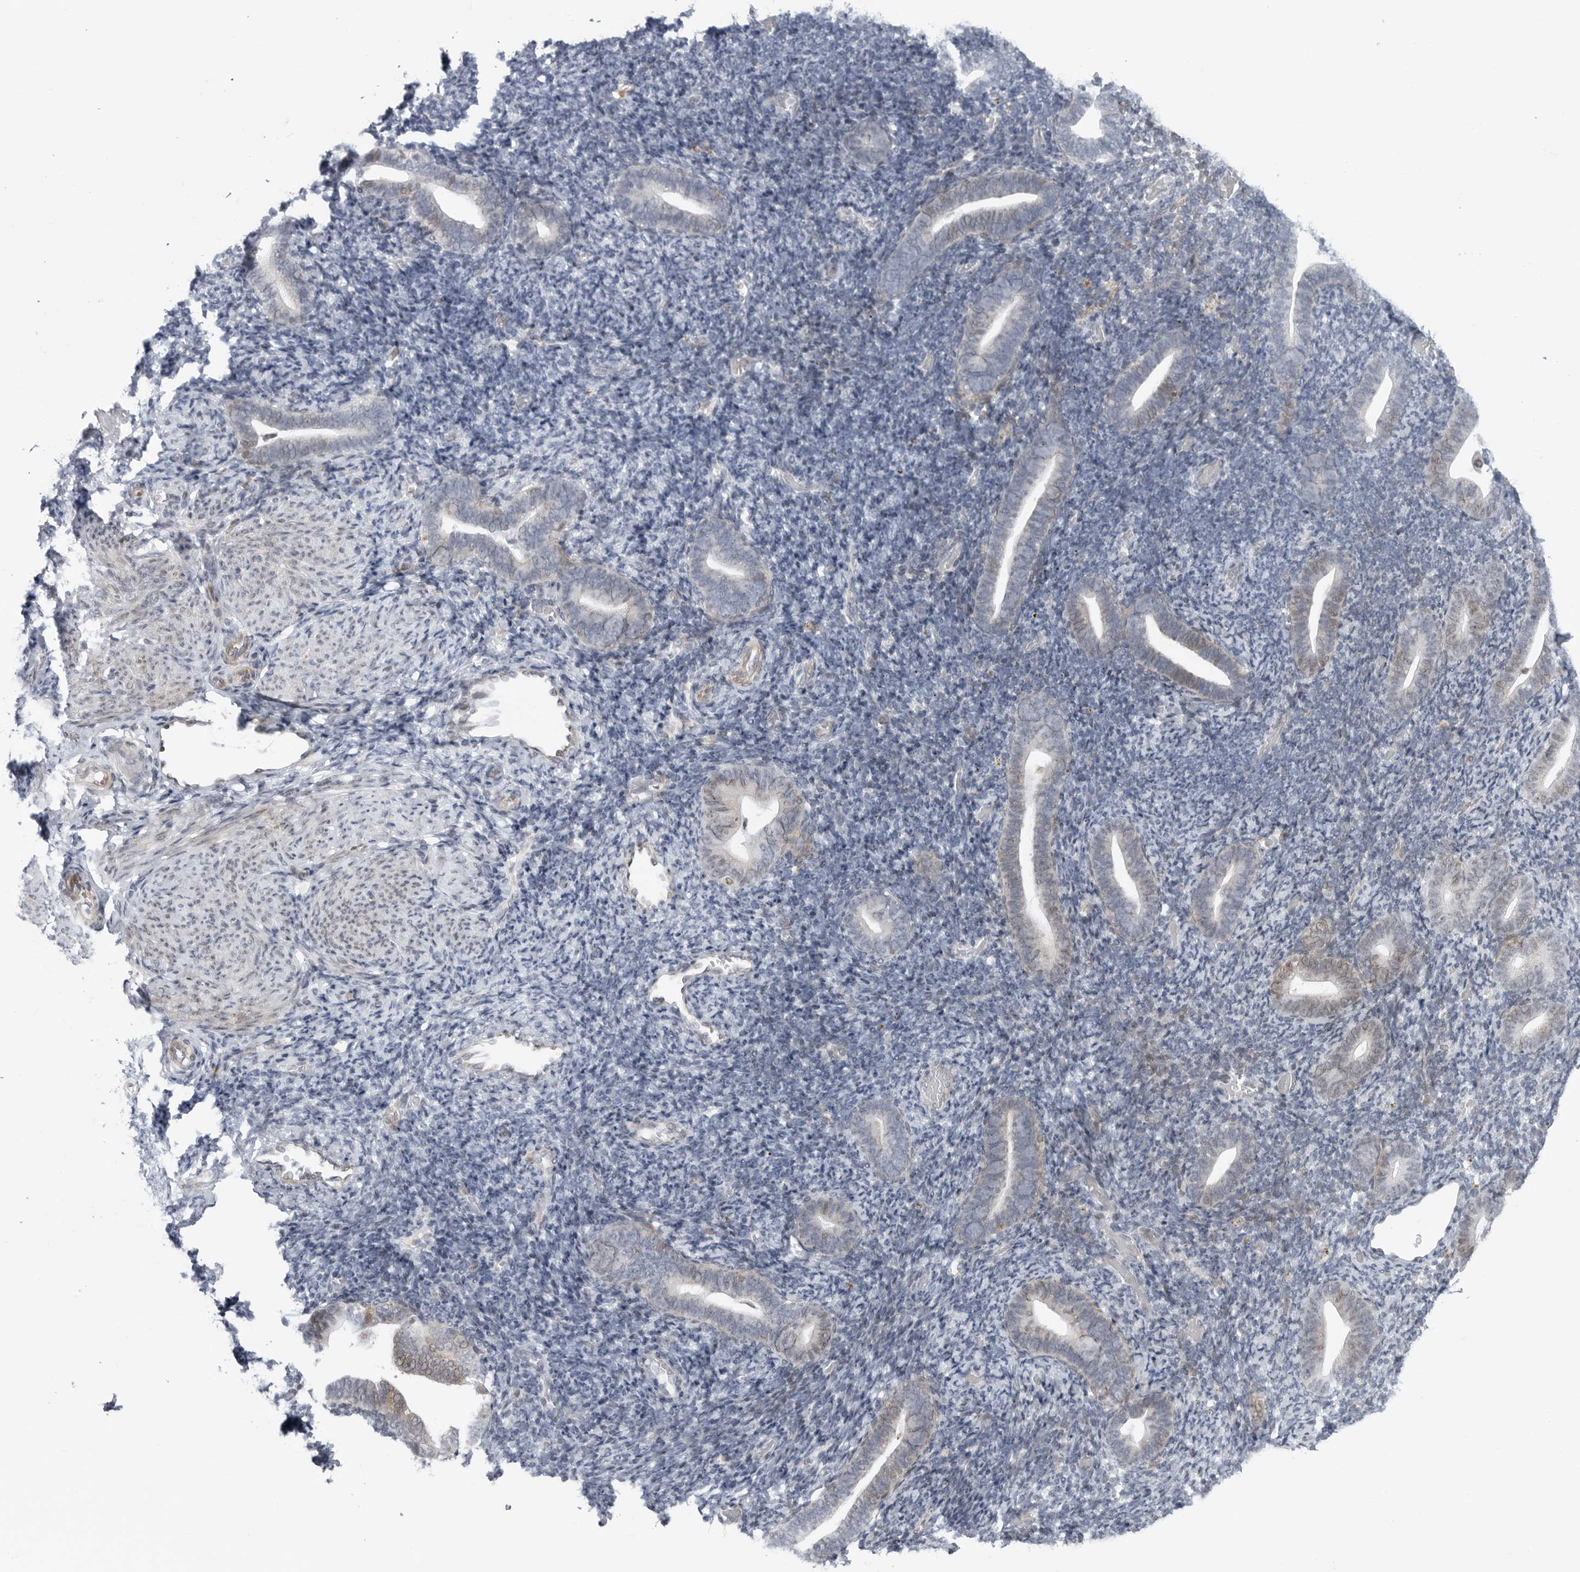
{"staining": {"intensity": "negative", "quantity": "none", "location": "none"}, "tissue": "endometrium", "cell_type": "Cells in endometrial stroma", "image_type": "normal", "snomed": [{"axis": "morphology", "description": "Normal tissue, NOS"}, {"axis": "topography", "description": "Endometrium"}], "caption": "An IHC image of benign endometrium is shown. There is no staining in cells in endometrial stroma of endometrium.", "gene": "FAM135B", "patient": {"sex": "female", "age": 51}}